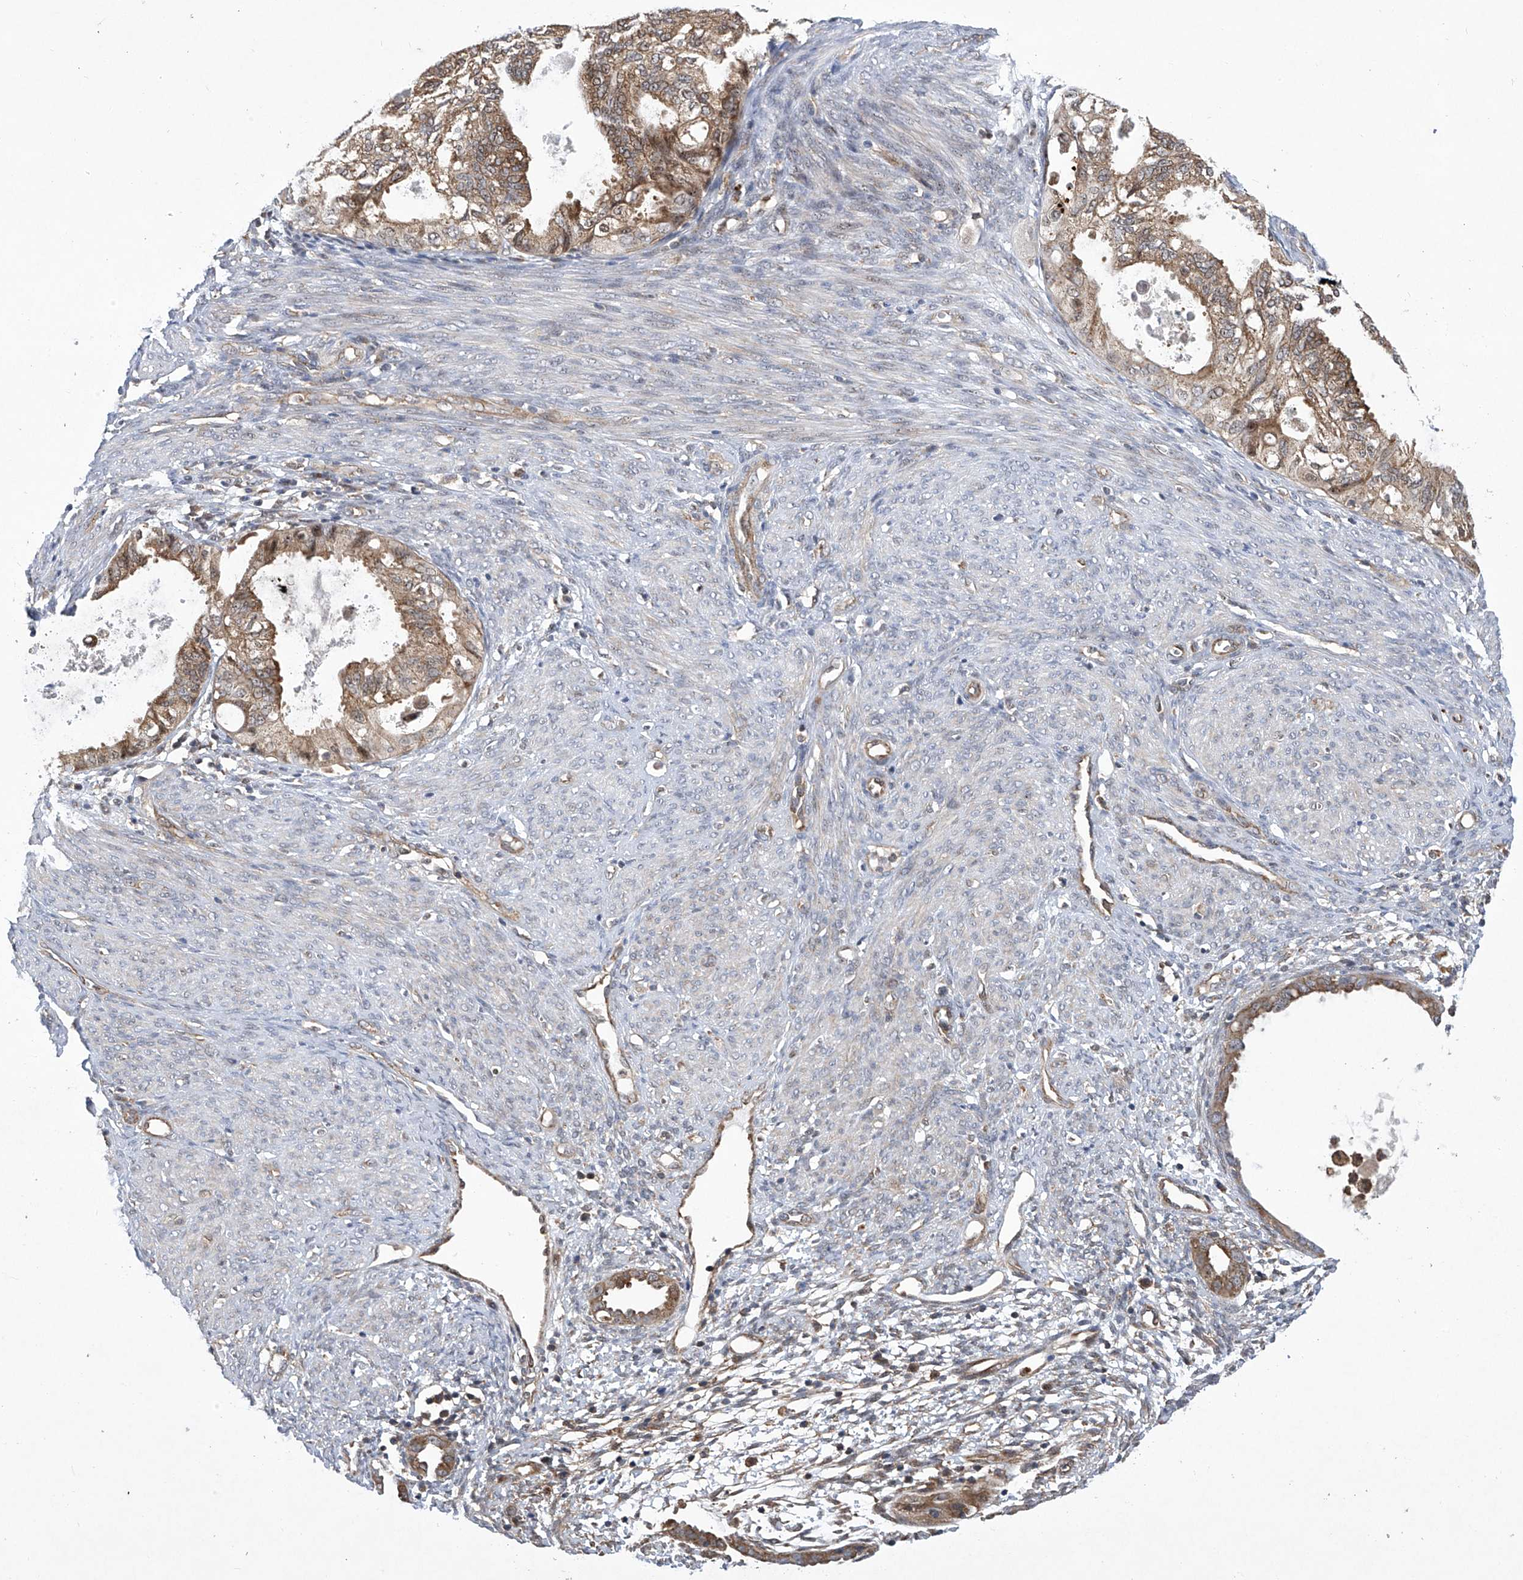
{"staining": {"intensity": "moderate", "quantity": ">75%", "location": "cytoplasmic/membranous"}, "tissue": "cervical cancer", "cell_type": "Tumor cells", "image_type": "cancer", "snomed": [{"axis": "morphology", "description": "Normal tissue, NOS"}, {"axis": "morphology", "description": "Adenocarcinoma, NOS"}, {"axis": "topography", "description": "Cervix"}, {"axis": "topography", "description": "Endometrium"}], "caption": "Cervical cancer tissue shows moderate cytoplasmic/membranous positivity in about >75% of tumor cells", "gene": "CISH", "patient": {"sex": "female", "age": 86}}